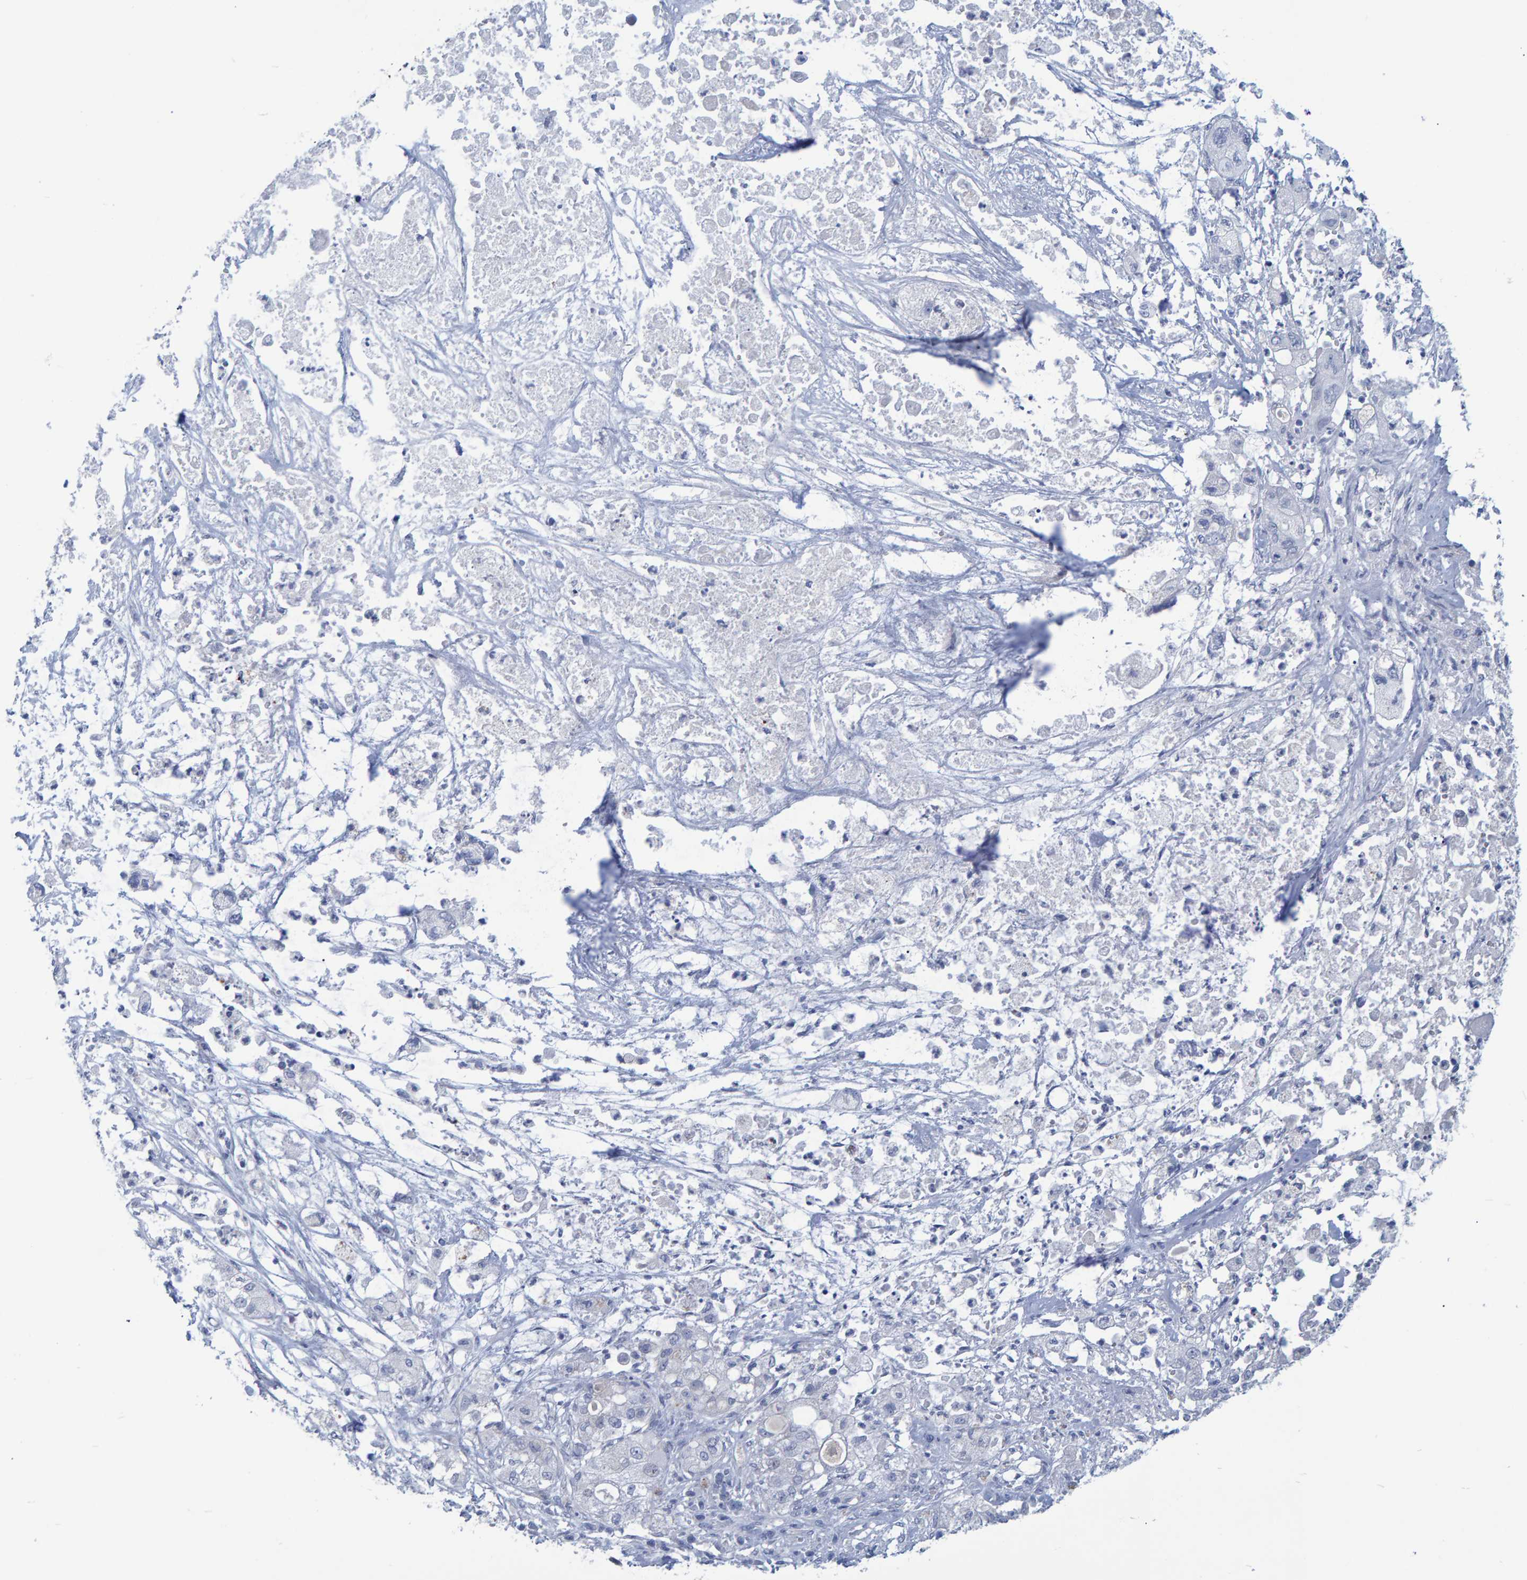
{"staining": {"intensity": "negative", "quantity": "none", "location": "none"}, "tissue": "pancreatic cancer", "cell_type": "Tumor cells", "image_type": "cancer", "snomed": [{"axis": "morphology", "description": "Adenocarcinoma, NOS"}, {"axis": "topography", "description": "Pancreas"}], "caption": "Tumor cells show no significant positivity in adenocarcinoma (pancreatic).", "gene": "PROCA1", "patient": {"sex": "female", "age": 78}}